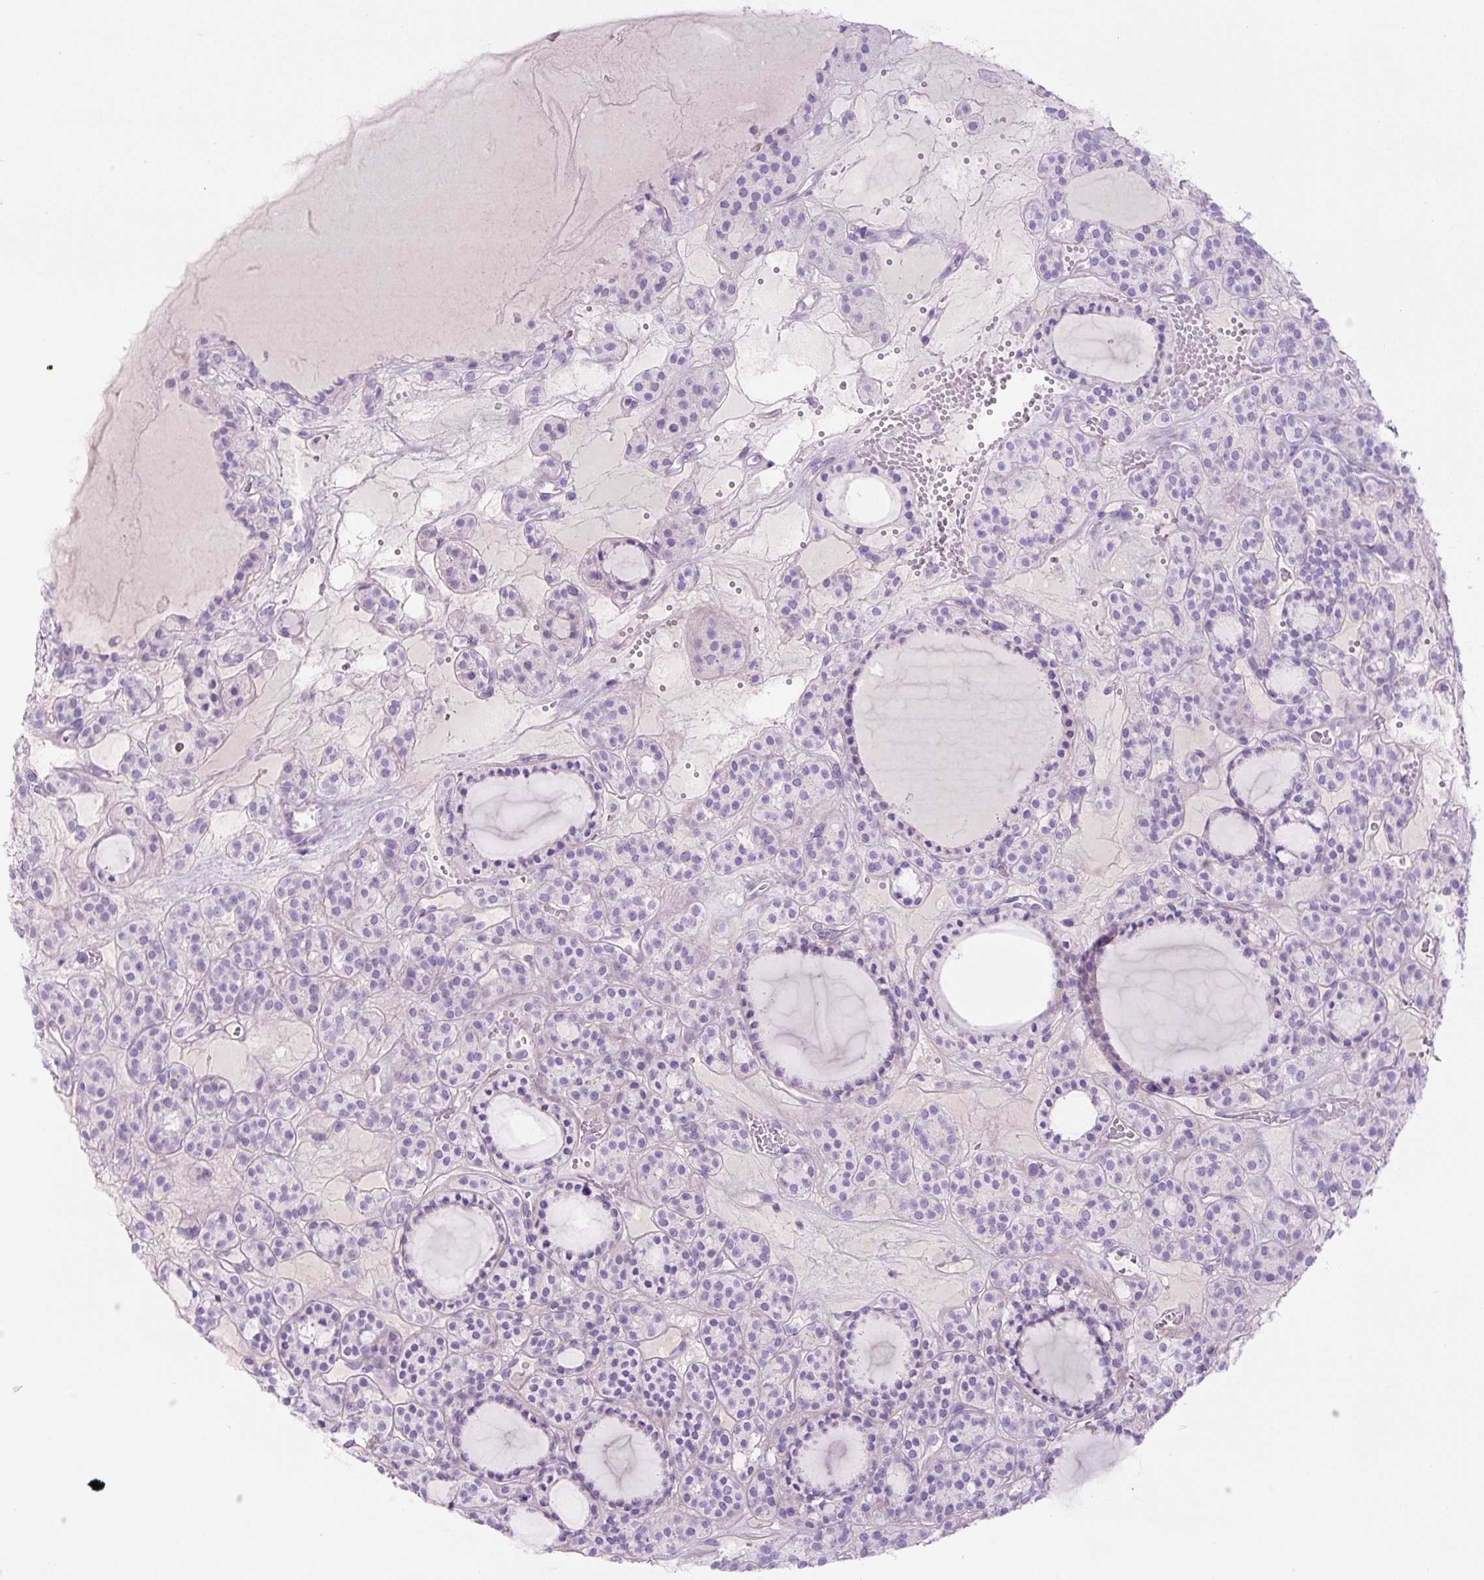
{"staining": {"intensity": "negative", "quantity": "none", "location": "none"}, "tissue": "thyroid cancer", "cell_type": "Tumor cells", "image_type": "cancer", "snomed": [{"axis": "morphology", "description": "Follicular adenoma carcinoma, NOS"}, {"axis": "topography", "description": "Thyroid gland"}], "caption": "High power microscopy histopathology image of an immunohistochemistry photomicrograph of thyroid follicular adenoma carcinoma, revealing no significant positivity in tumor cells. (DAB immunohistochemistry, high magnification).", "gene": "RSPO4", "patient": {"sex": "female", "age": 63}}